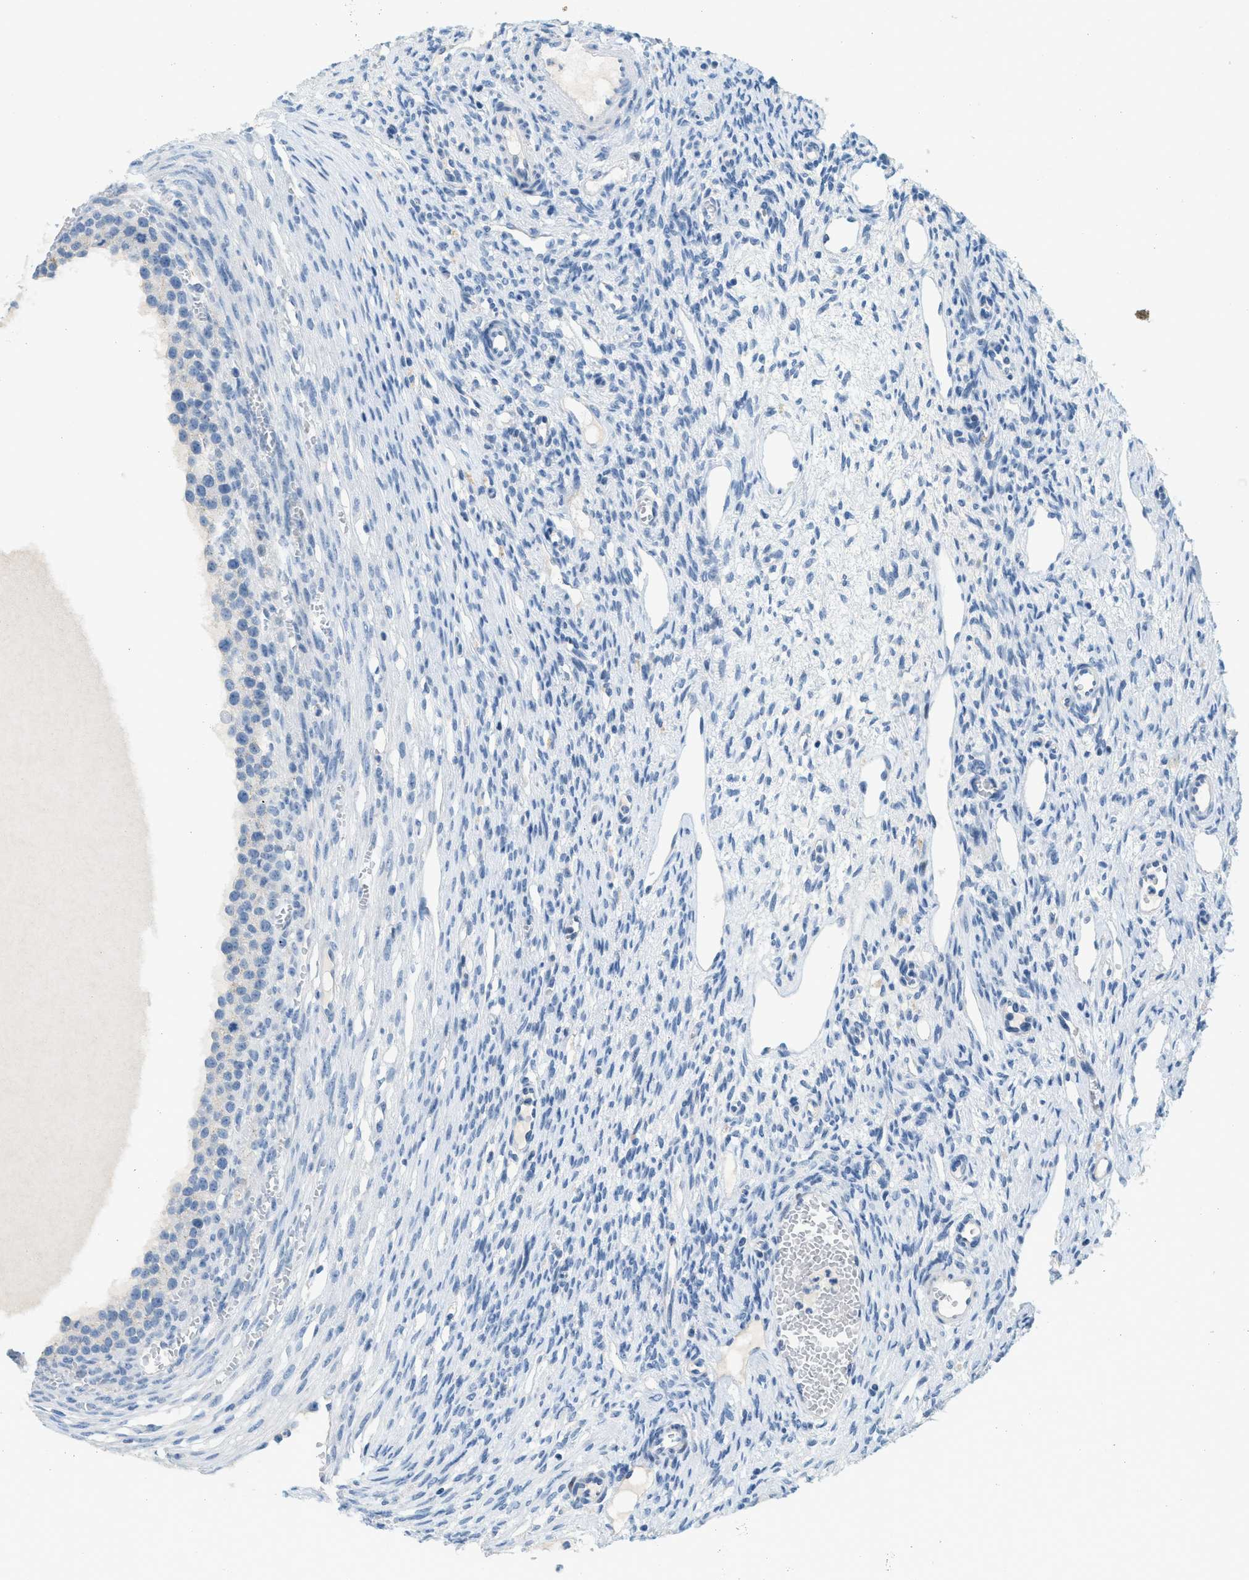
{"staining": {"intensity": "negative", "quantity": "none", "location": "none"}, "tissue": "ovary", "cell_type": "Ovarian stroma cells", "image_type": "normal", "snomed": [{"axis": "morphology", "description": "Normal tissue, NOS"}, {"axis": "topography", "description": "Ovary"}], "caption": "Ovarian stroma cells show no significant protein positivity in unremarkable ovary. (Stains: DAB immunohistochemistry (IHC) with hematoxylin counter stain, Microscopy: brightfield microscopy at high magnification).", "gene": "CYP4X1", "patient": {"sex": "female", "age": 33}}